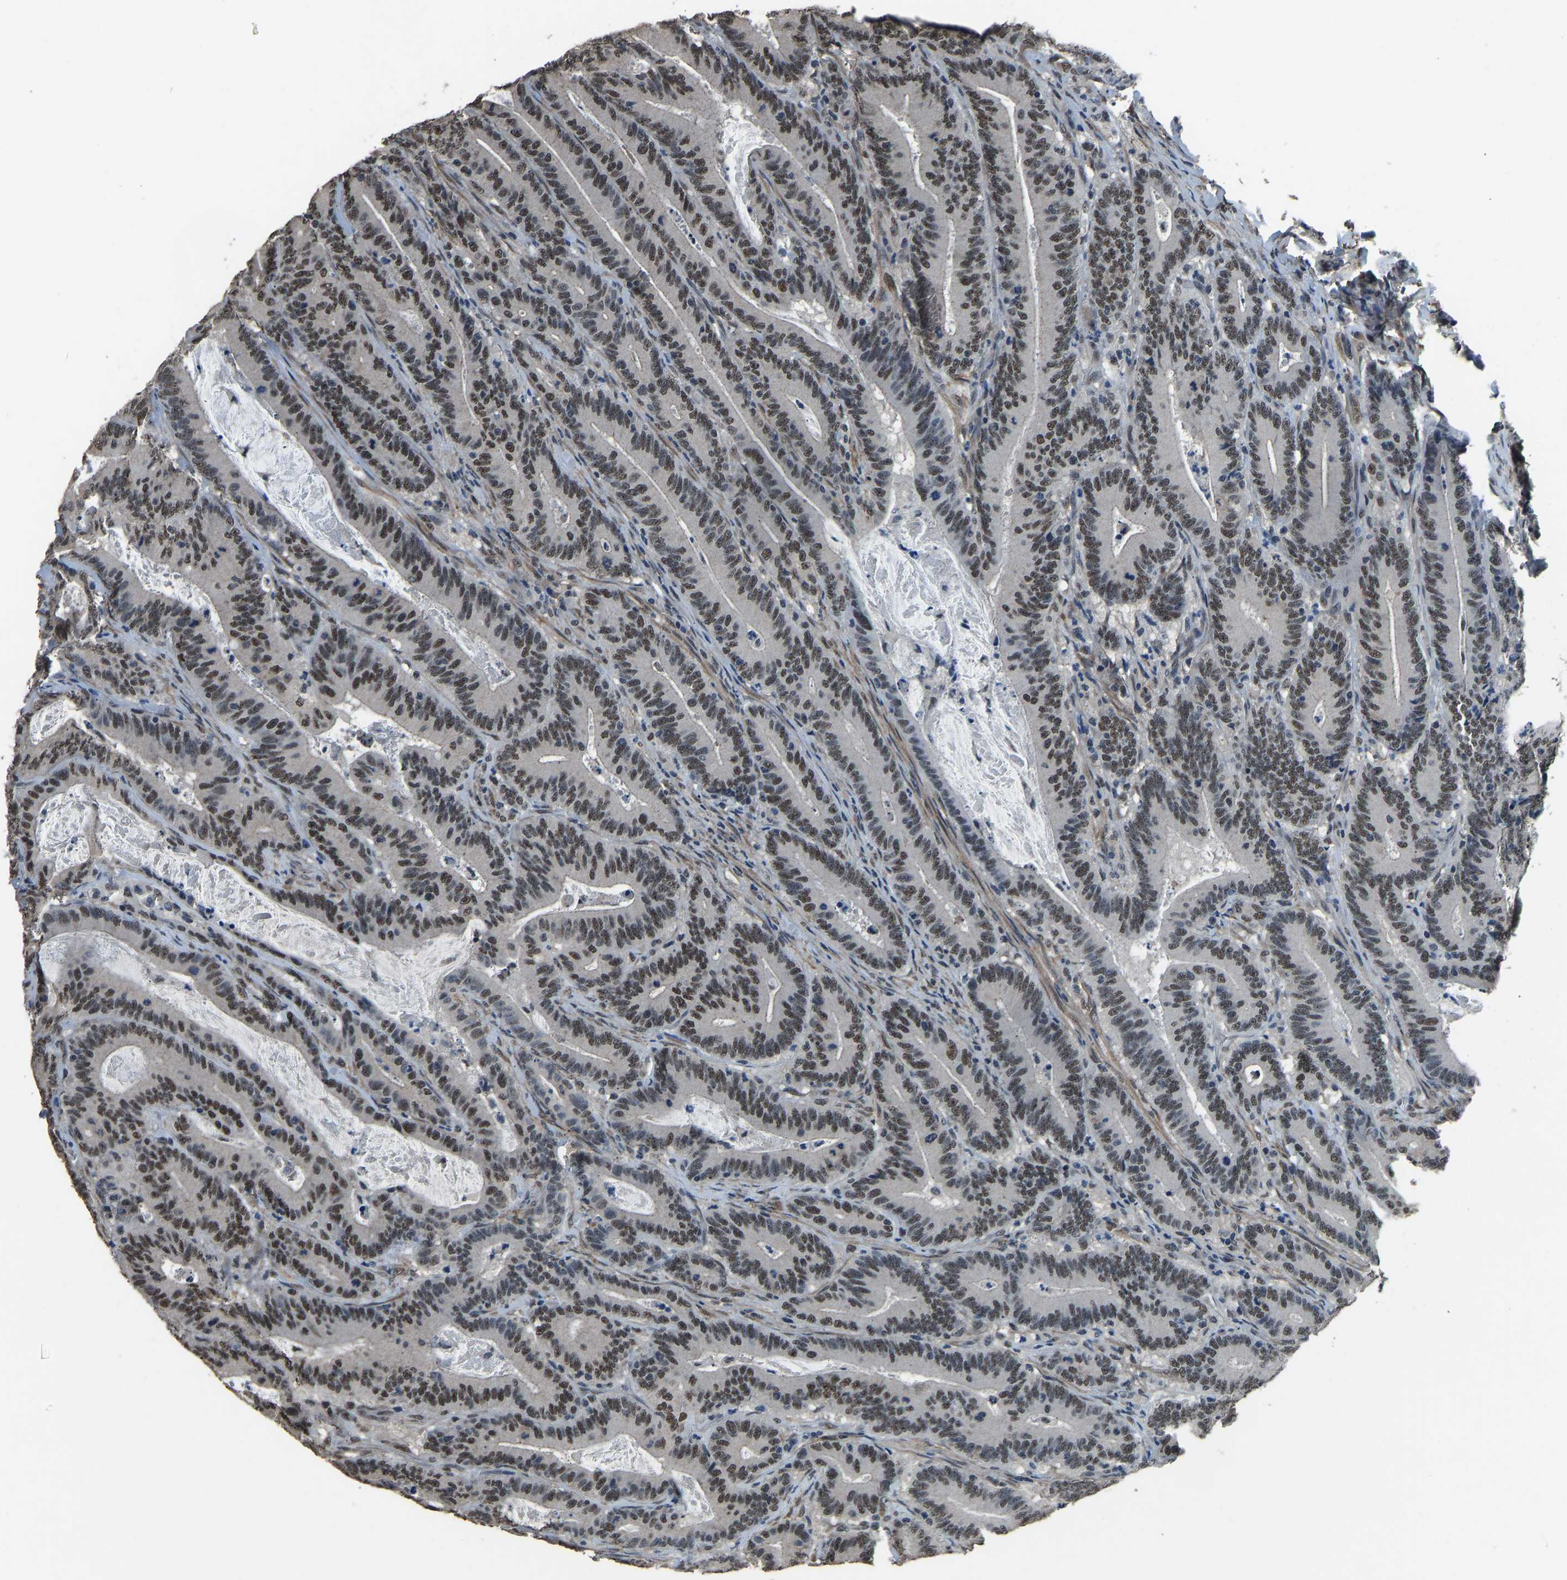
{"staining": {"intensity": "moderate", "quantity": ">75%", "location": "nuclear"}, "tissue": "colorectal cancer", "cell_type": "Tumor cells", "image_type": "cancer", "snomed": [{"axis": "morphology", "description": "Adenocarcinoma, NOS"}, {"axis": "topography", "description": "Colon"}], "caption": "This is an image of immunohistochemistry staining of colorectal cancer, which shows moderate staining in the nuclear of tumor cells.", "gene": "TOX4", "patient": {"sex": "female", "age": 66}}